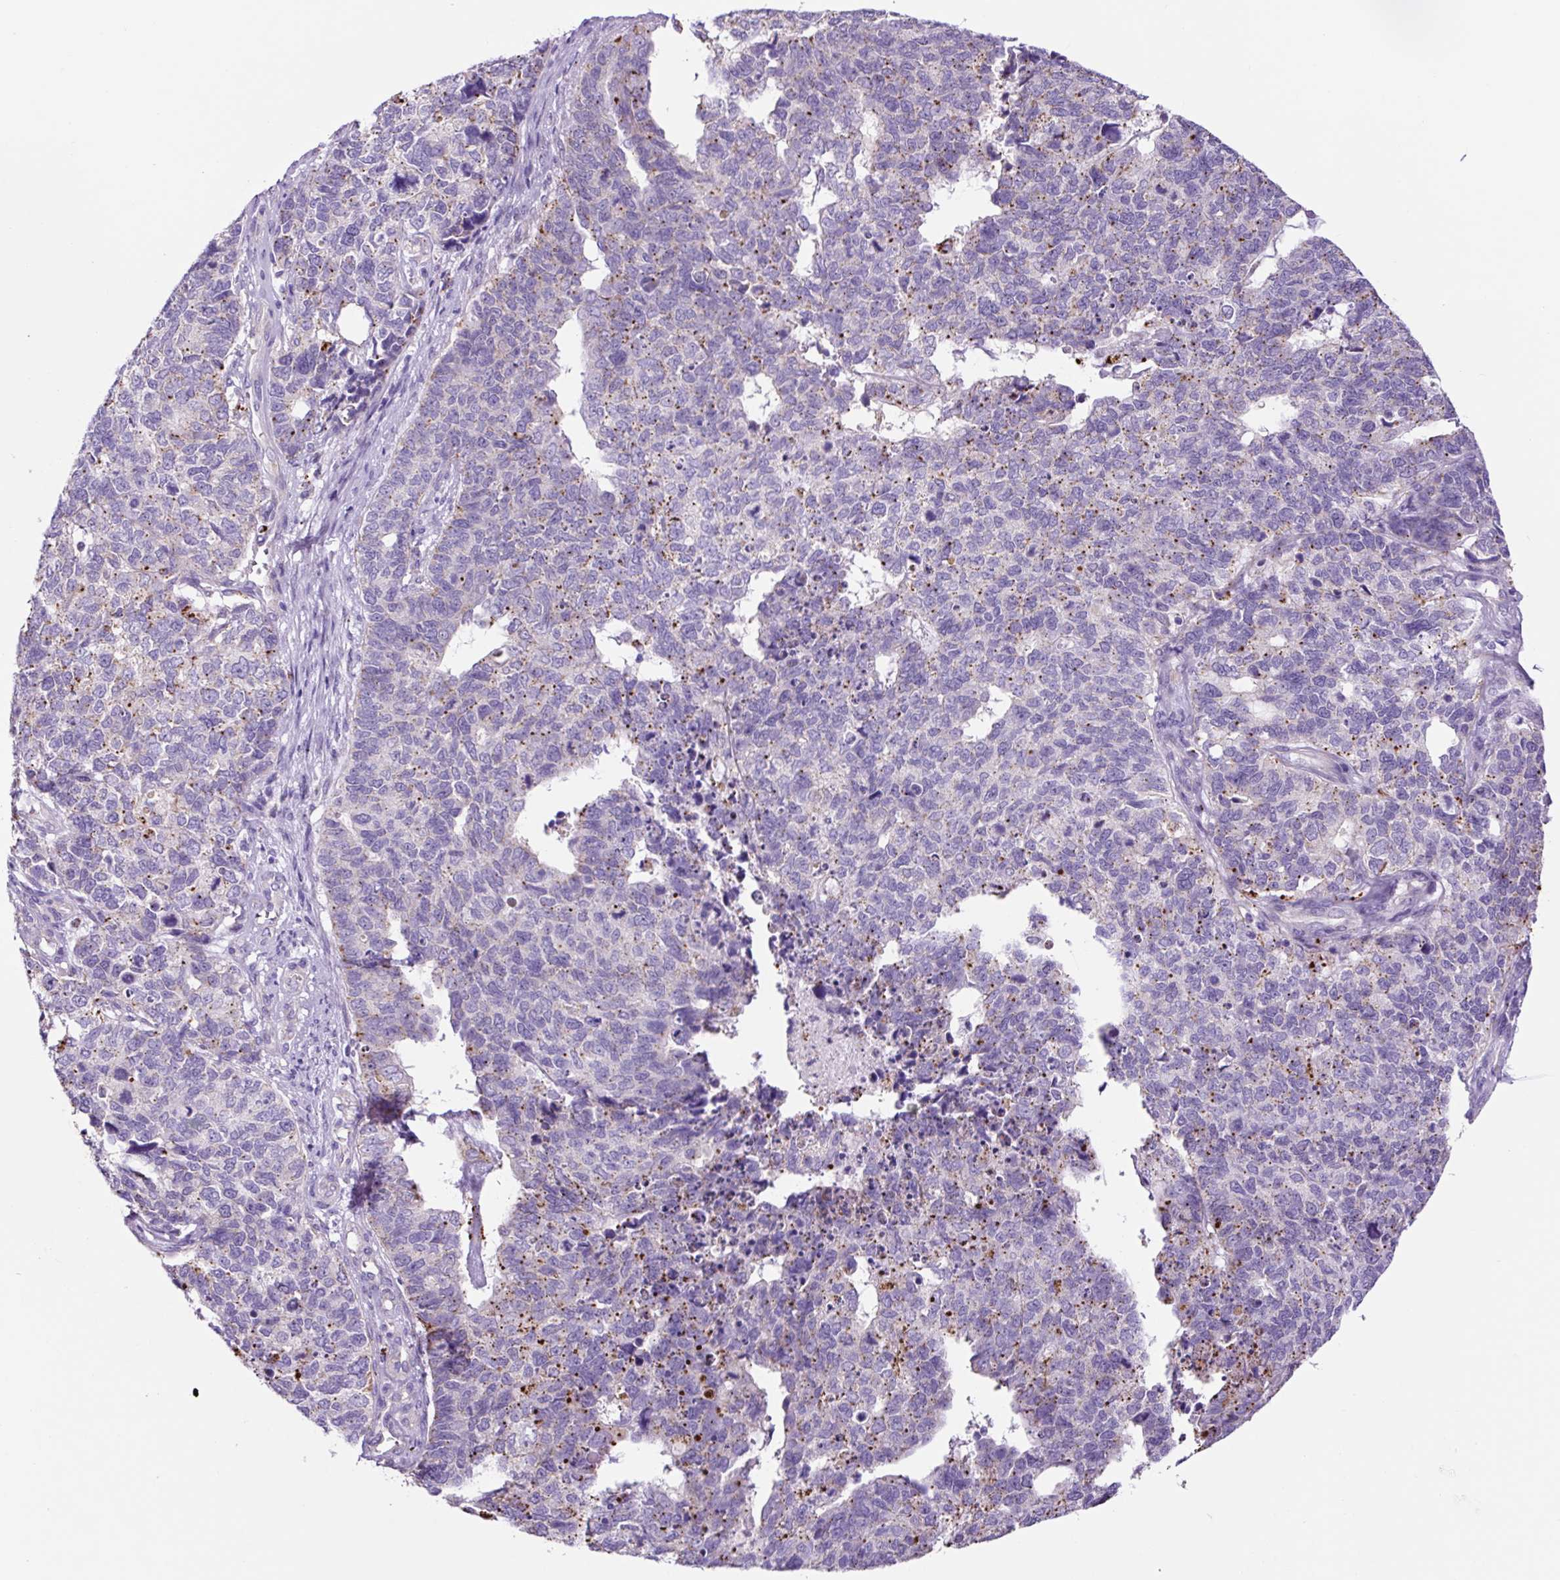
{"staining": {"intensity": "weak", "quantity": "<25%", "location": "cytoplasmic/membranous"}, "tissue": "cervical cancer", "cell_type": "Tumor cells", "image_type": "cancer", "snomed": [{"axis": "morphology", "description": "Adenocarcinoma, NOS"}, {"axis": "topography", "description": "Cervix"}], "caption": "Cervical cancer was stained to show a protein in brown. There is no significant staining in tumor cells.", "gene": "LCN10", "patient": {"sex": "female", "age": 63}}